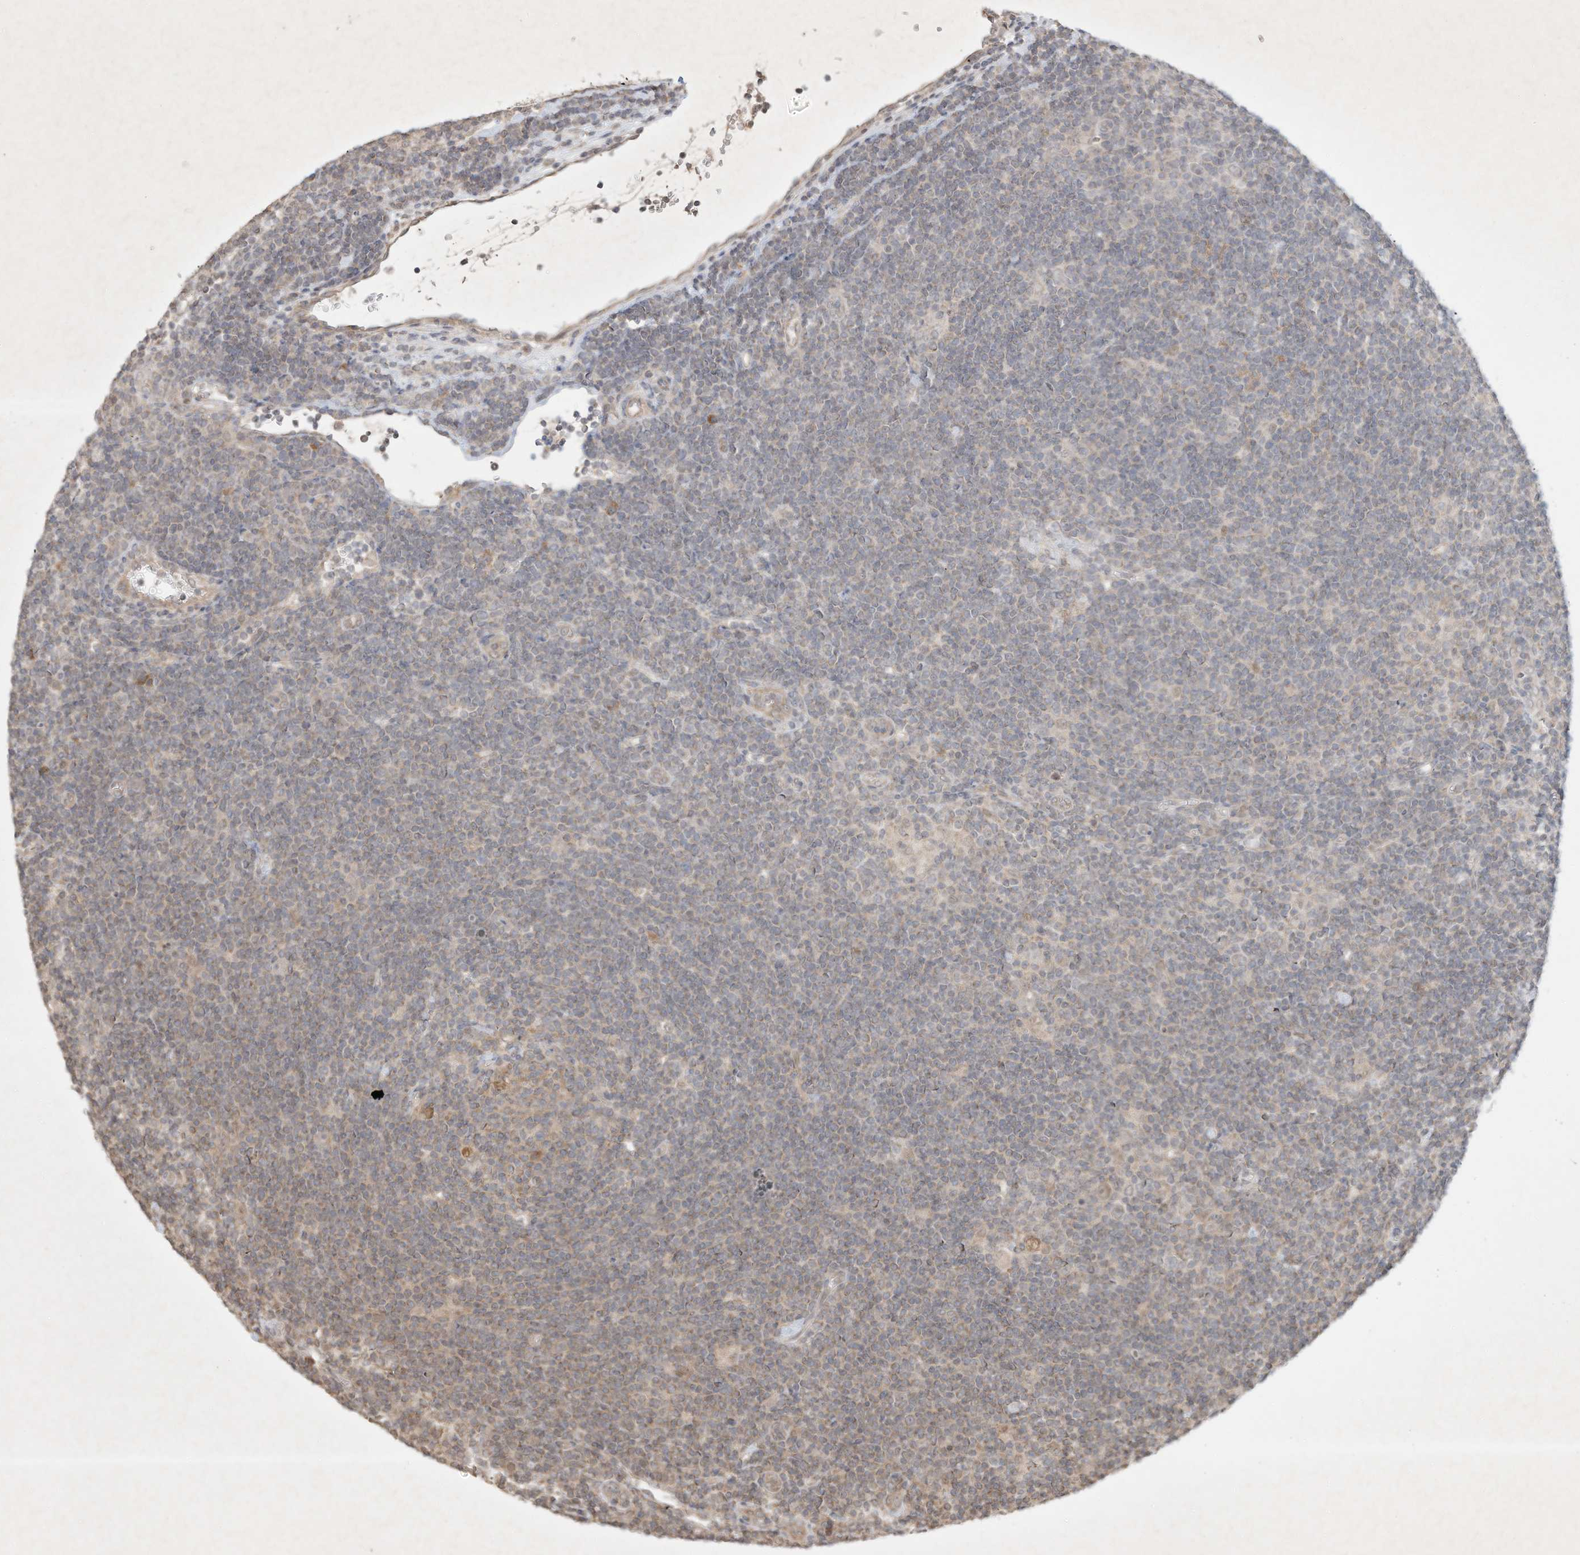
{"staining": {"intensity": "moderate", "quantity": "<25%", "location": "cytoplasmic/membranous"}, "tissue": "lymphoma", "cell_type": "Tumor cells", "image_type": "cancer", "snomed": [{"axis": "morphology", "description": "Hodgkin's disease, NOS"}, {"axis": "topography", "description": "Lymph node"}], "caption": "A histopathology image of human Hodgkin's disease stained for a protein demonstrates moderate cytoplasmic/membranous brown staining in tumor cells. The staining was performed using DAB (3,3'-diaminobenzidine), with brown indicating positive protein expression. Nuclei are stained blue with hematoxylin.", "gene": "BTRC", "patient": {"sex": "female", "age": 57}}